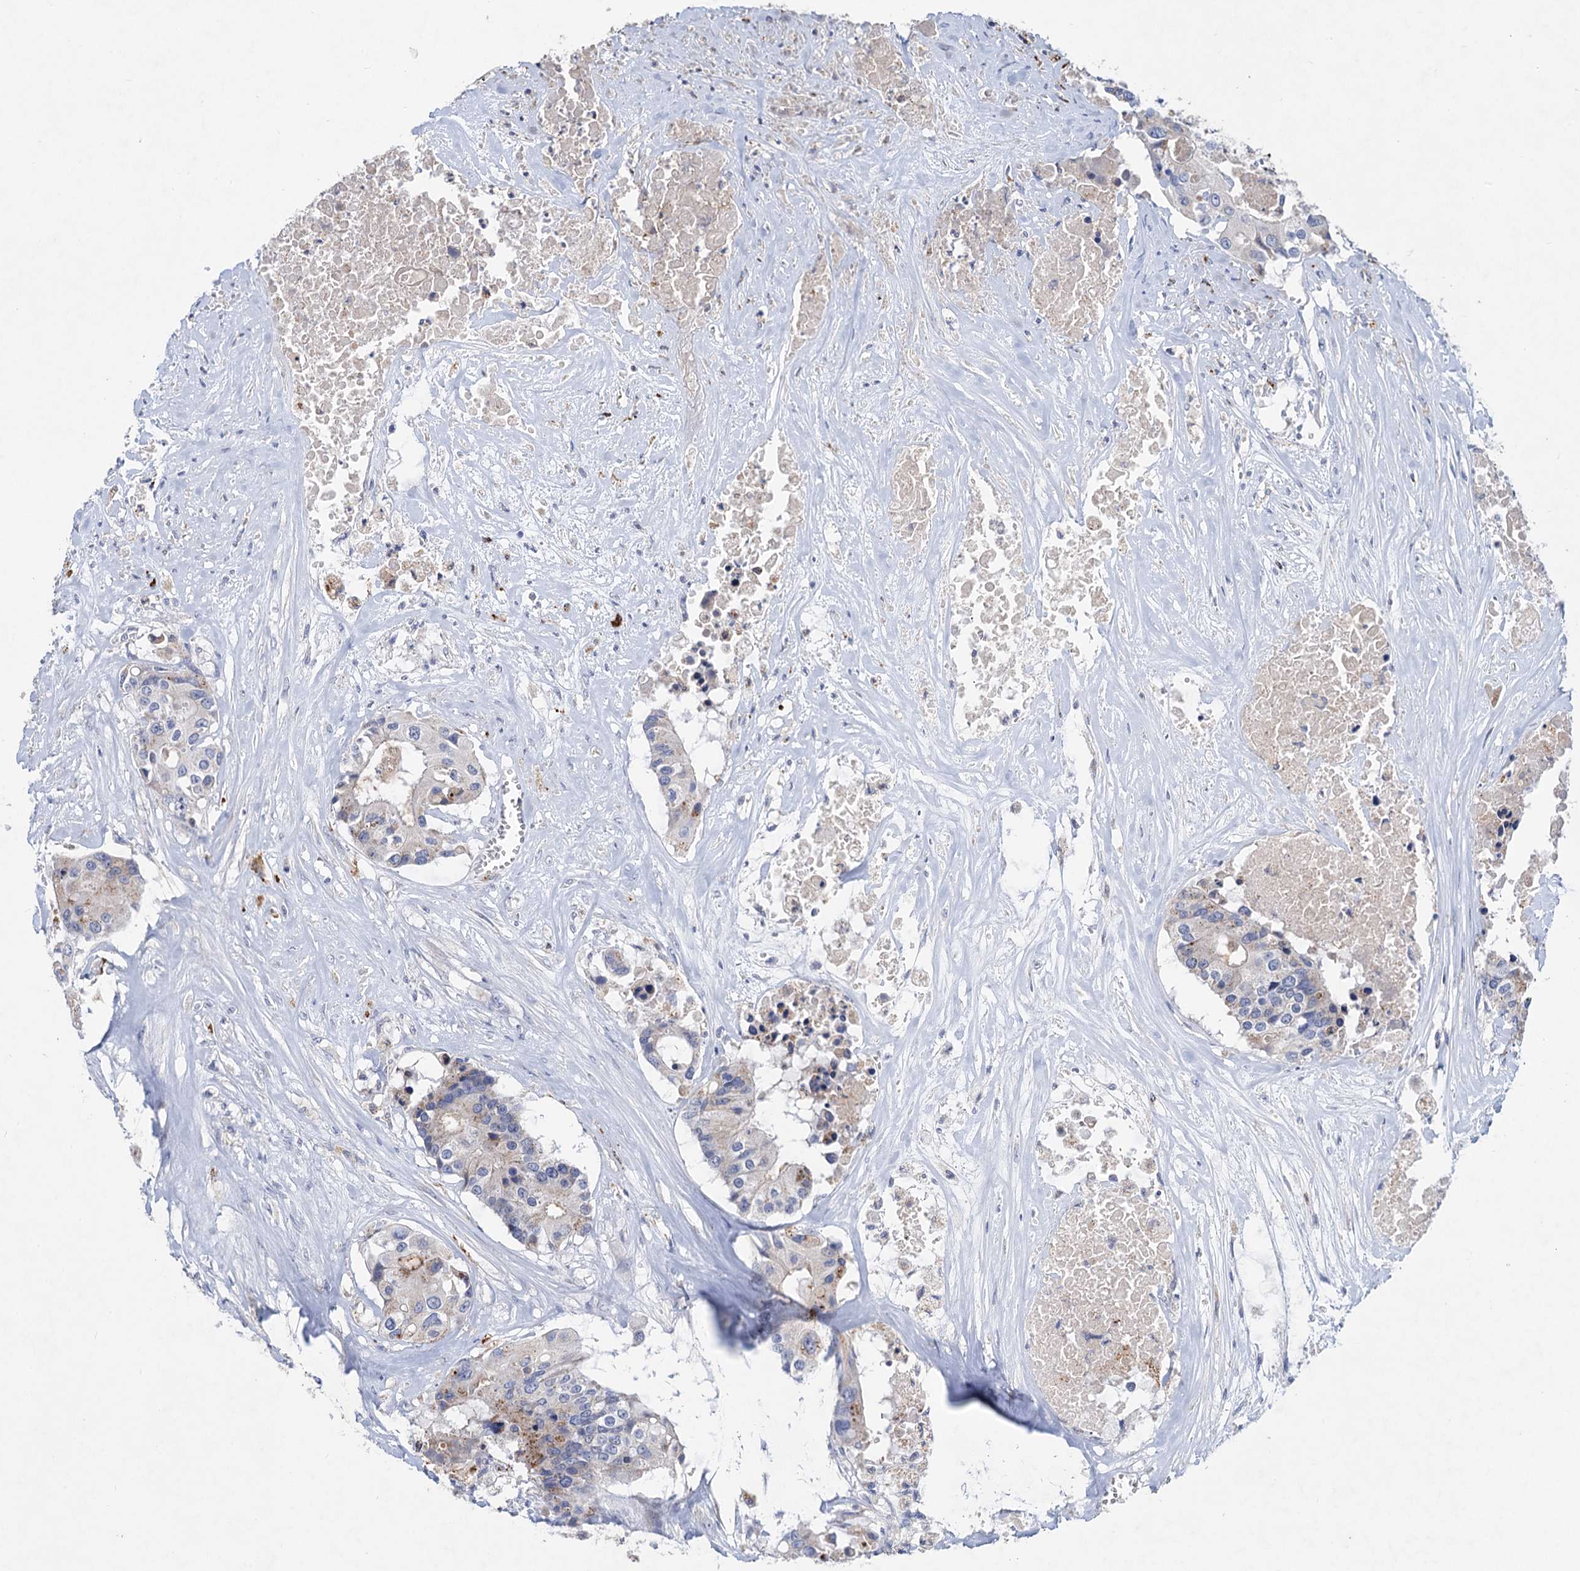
{"staining": {"intensity": "negative", "quantity": "none", "location": "none"}, "tissue": "colorectal cancer", "cell_type": "Tumor cells", "image_type": "cancer", "snomed": [{"axis": "morphology", "description": "Adenocarcinoma, NOS"}, {"axis": "topography", "description": "Colon"}], "caption": "Immunohistochemistry micrograph of colorectal cancer stained for a protein (brown), which reveals no staining in tumor cells.", "gene": "ANKS3", "patient": {"sex": "male", "age": 77}}